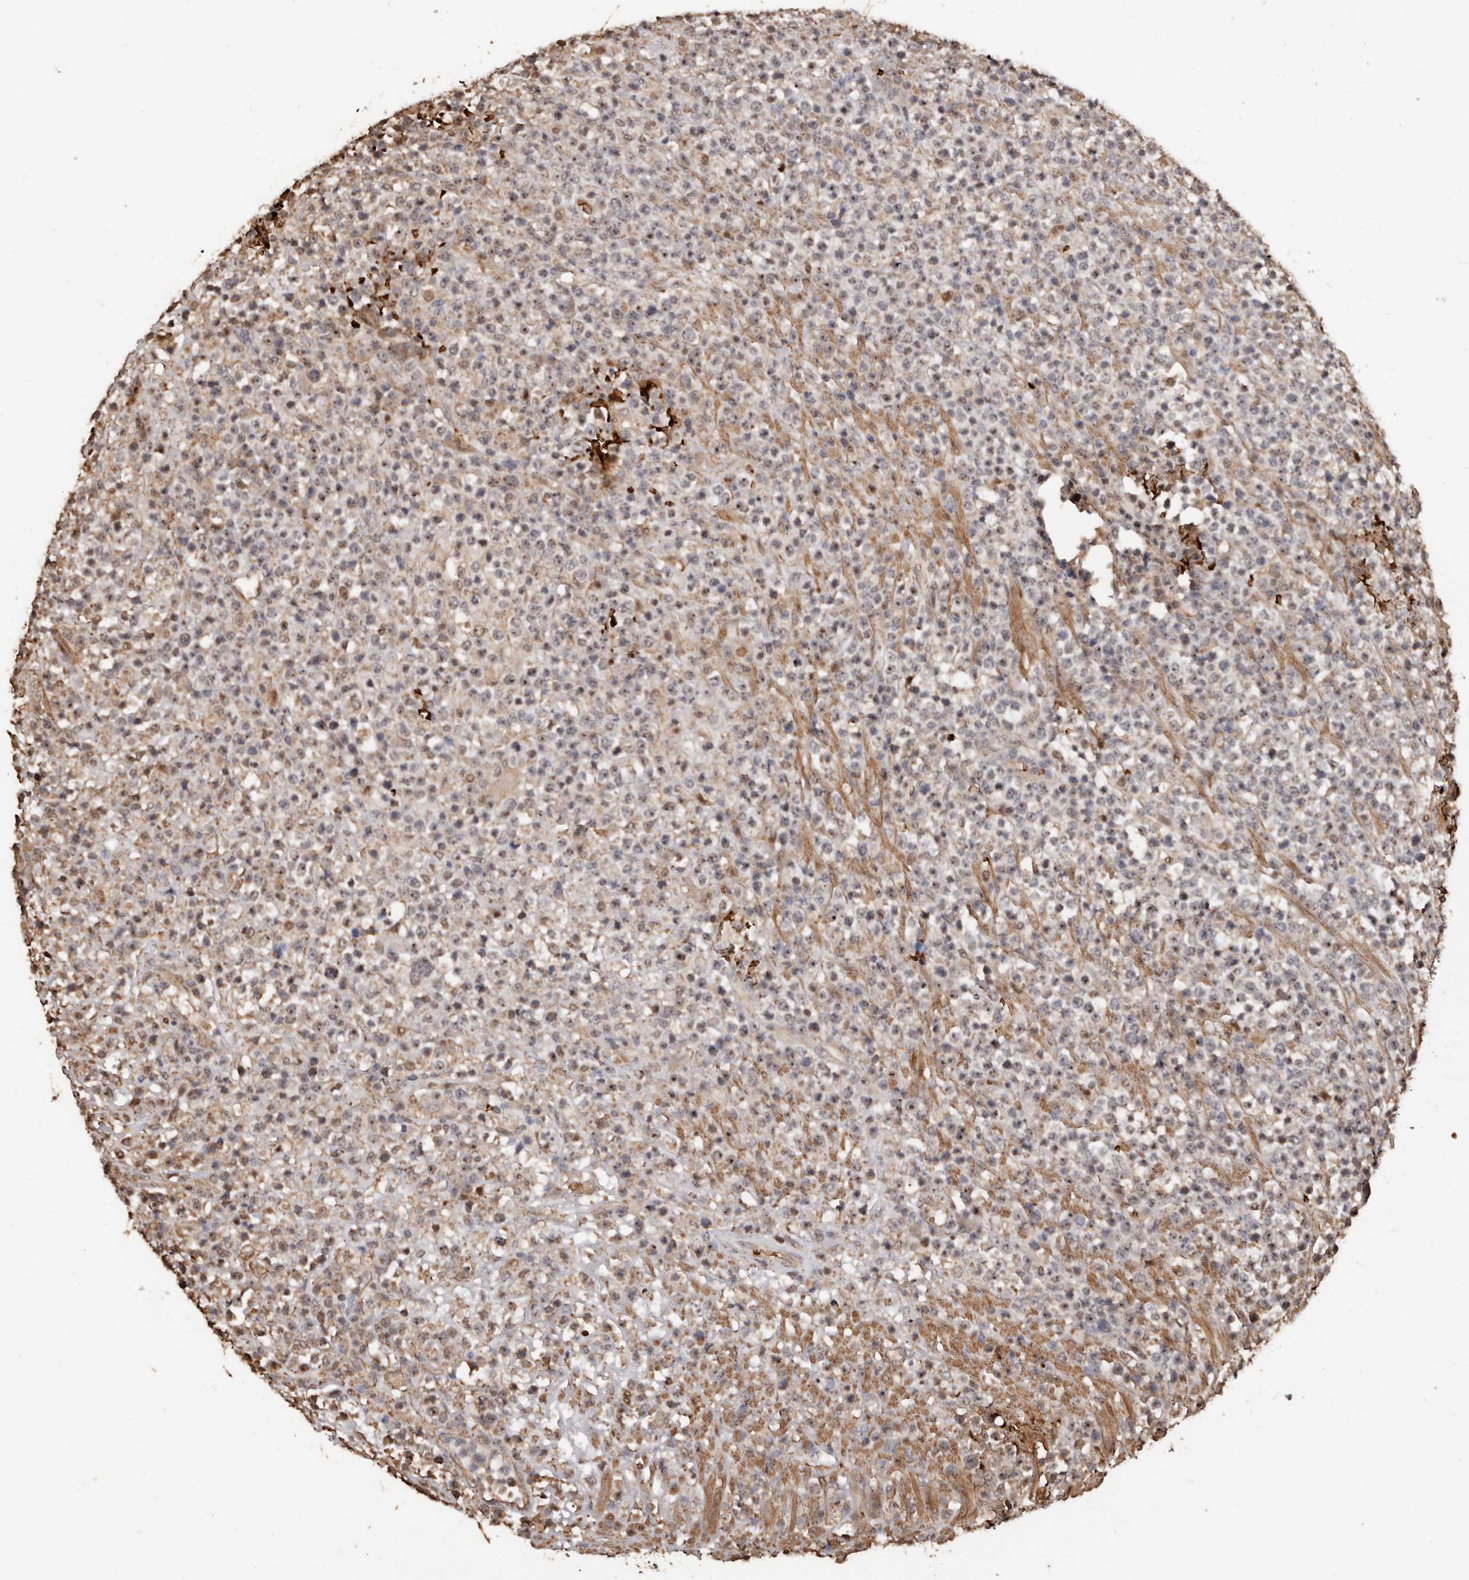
{"staining": {"intensity": "negative", "quantity": "none", "location": "none"}, "tissue": "lymphoma", "cell_type": "Tumor cells", "image_type": "cancer", "snomed": [{"axis": "morphology", "description": "Malignant lymphoma, non-Hodgkin's type, High grade"}, {"axis": "topography", "description": "Colon"}], "caption": "The micrograph reveals no staining of tumor cells in lymphoma. The staining is performed using DAB brown chromogen with nuclei counter-stained in using hematoxylin.", "gene": "GRAMD2A", "patient": {"sex": "female", "age": 53}}